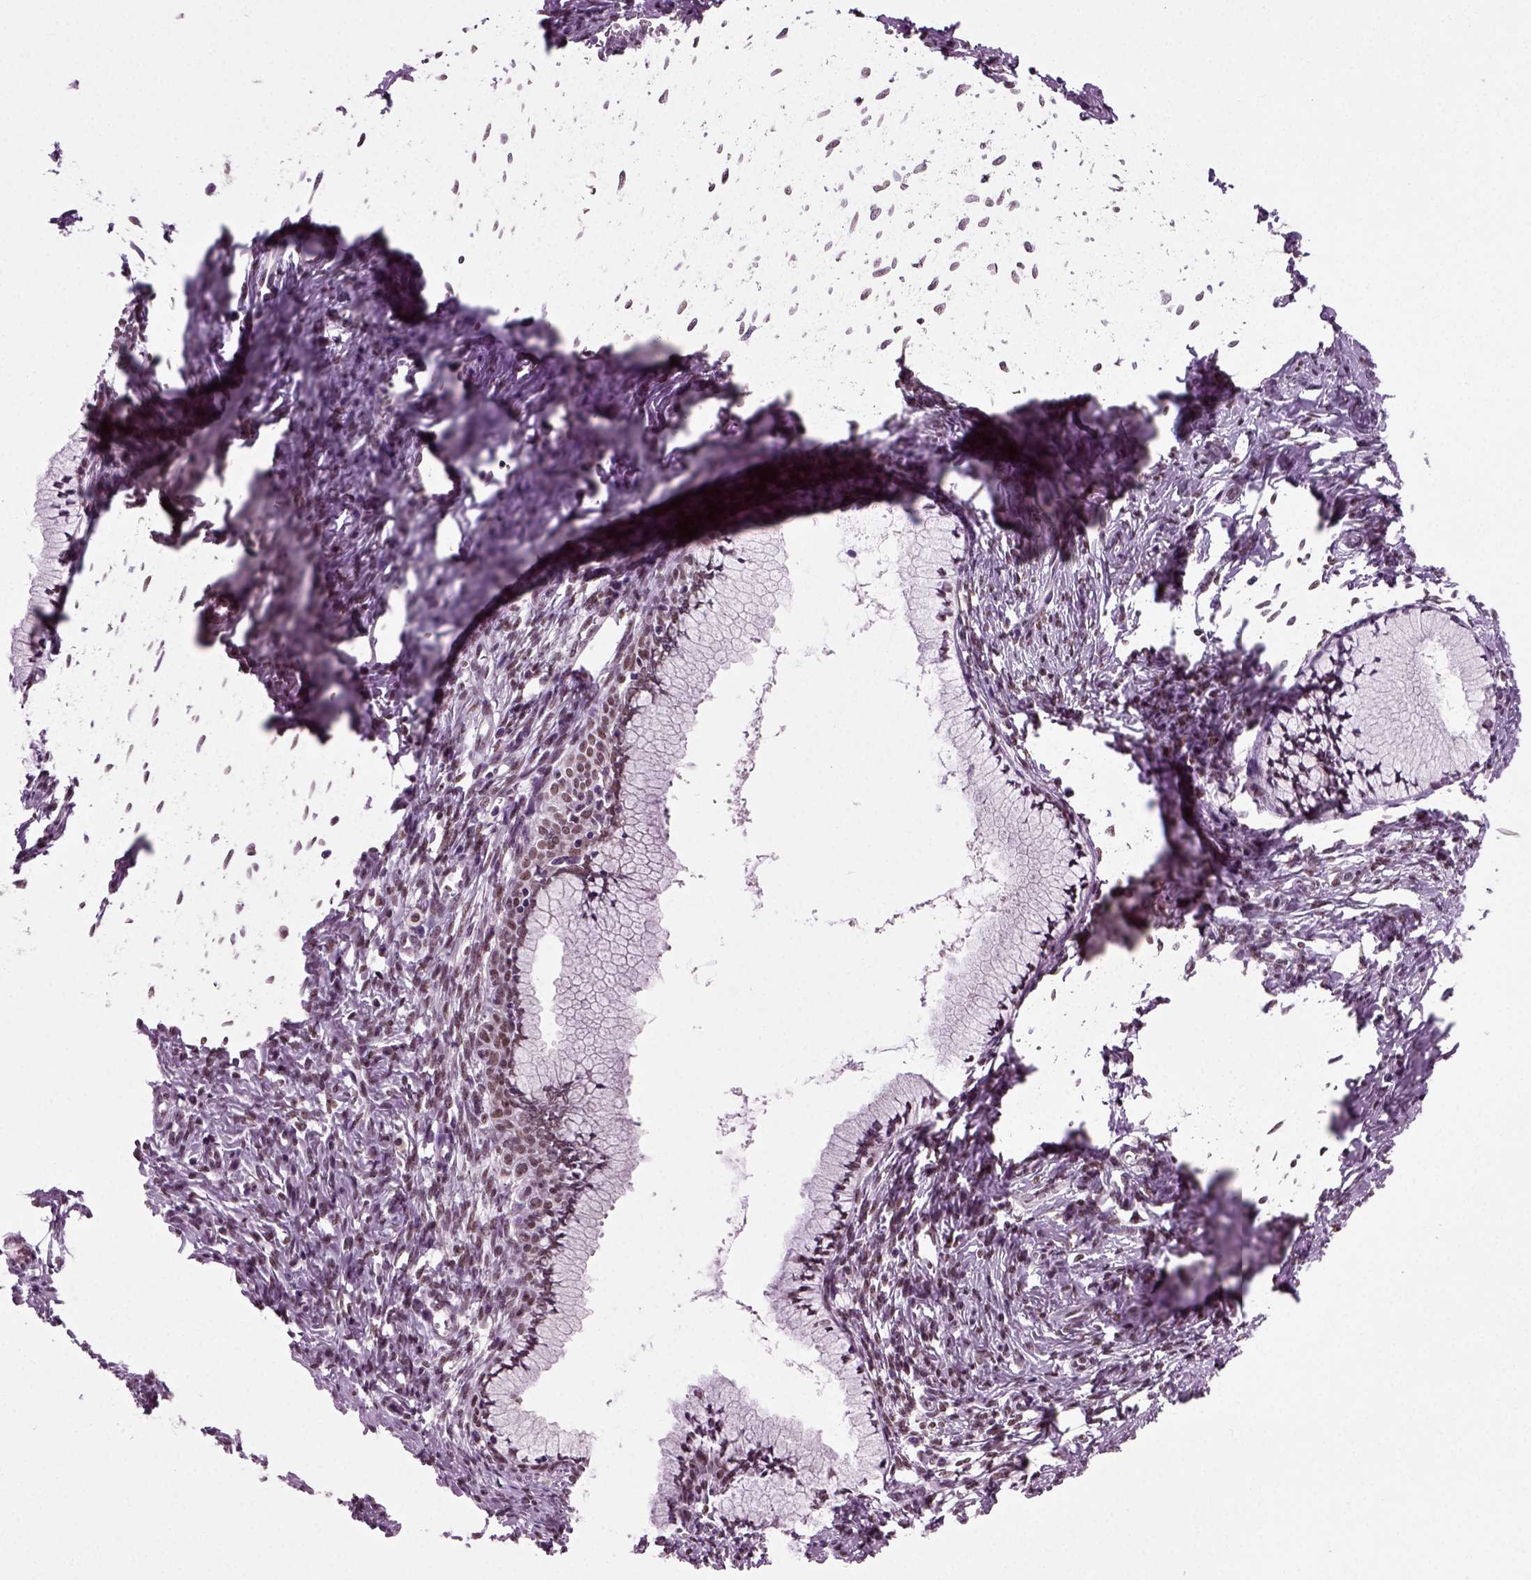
{"staining": {"intensity": "moderate", "quantity": "<25%", "location": "nuclear"}, "tissue": "cervical cancer", "cell_type": "Tumor cells", "image_type": "cancer", "snomed": [{"axis": "morphology", "description": "Squamous cell carcinoma, NOS"}, {"axis": "topography", "description": "Cervix"}], "caption": "DAB immunohistochemical staining of human squamous cell carcinoma (cervical) displays moderate nuclear protein positivity in about <25% of tumor cells. Using DAB (brown) and hematoxylin (blue) stains, captured at high magnification using brightfield microscopy.", "gene": "RCOR3", "patient": {"sex": "female", "age": 62}}